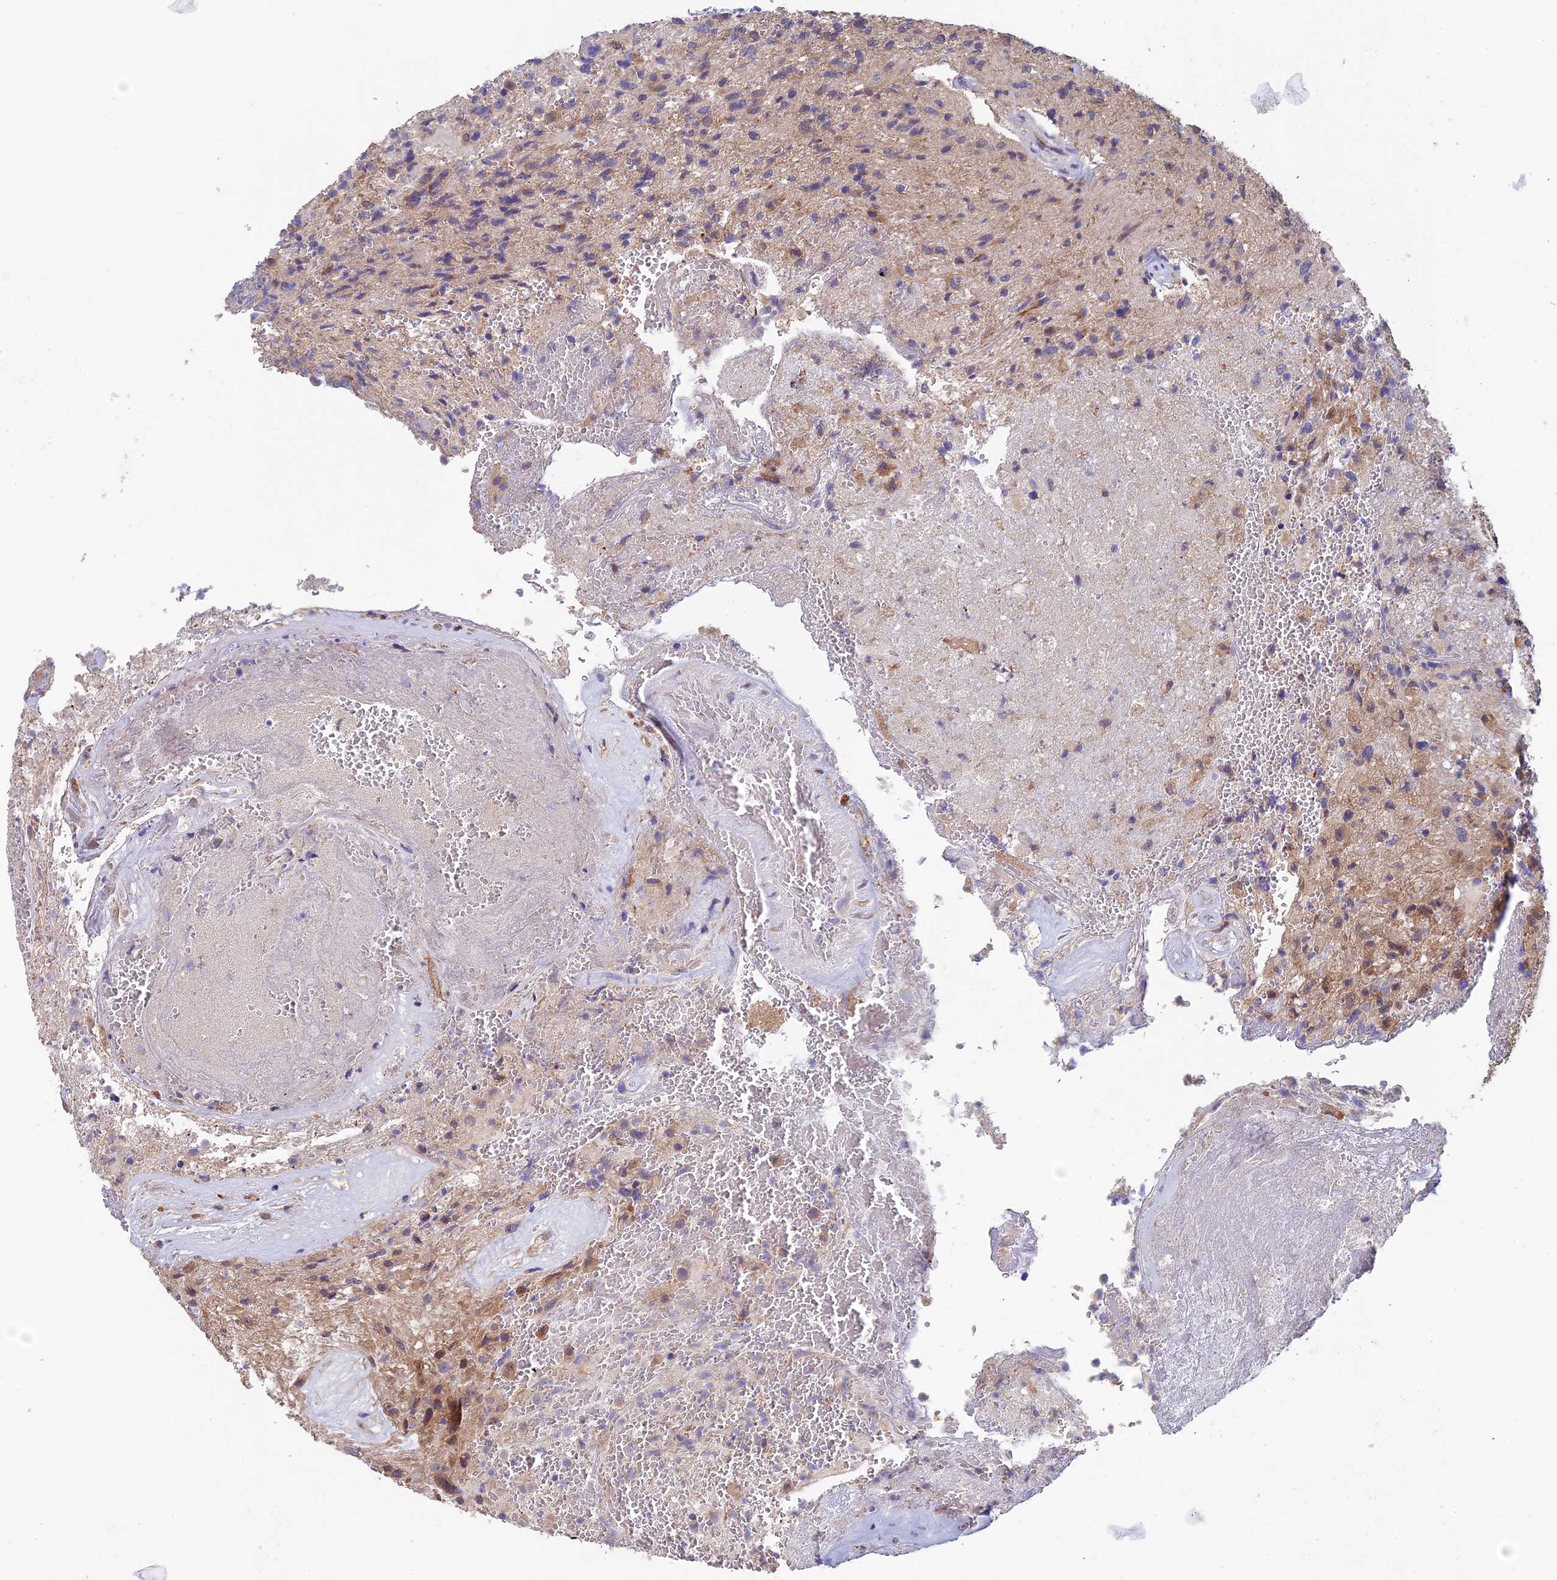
{"staining": {"intensity": "negative", "quantity": "none", "location": "none"}, "tissue": "glioma", "cell_type": "Tumor cells", "image_type": "cancer", "snomed": [{"axis": "morphology", "description": "Glioma, malignant, High grade"}, {"axis": "topography", "description": "Brain"}], "caption": "Image shows no significant protein expression in tumor cells of malignant glioma (high-grade).", "gene": "LCMT1", "patient": {"sex": "male", "age": 56}}